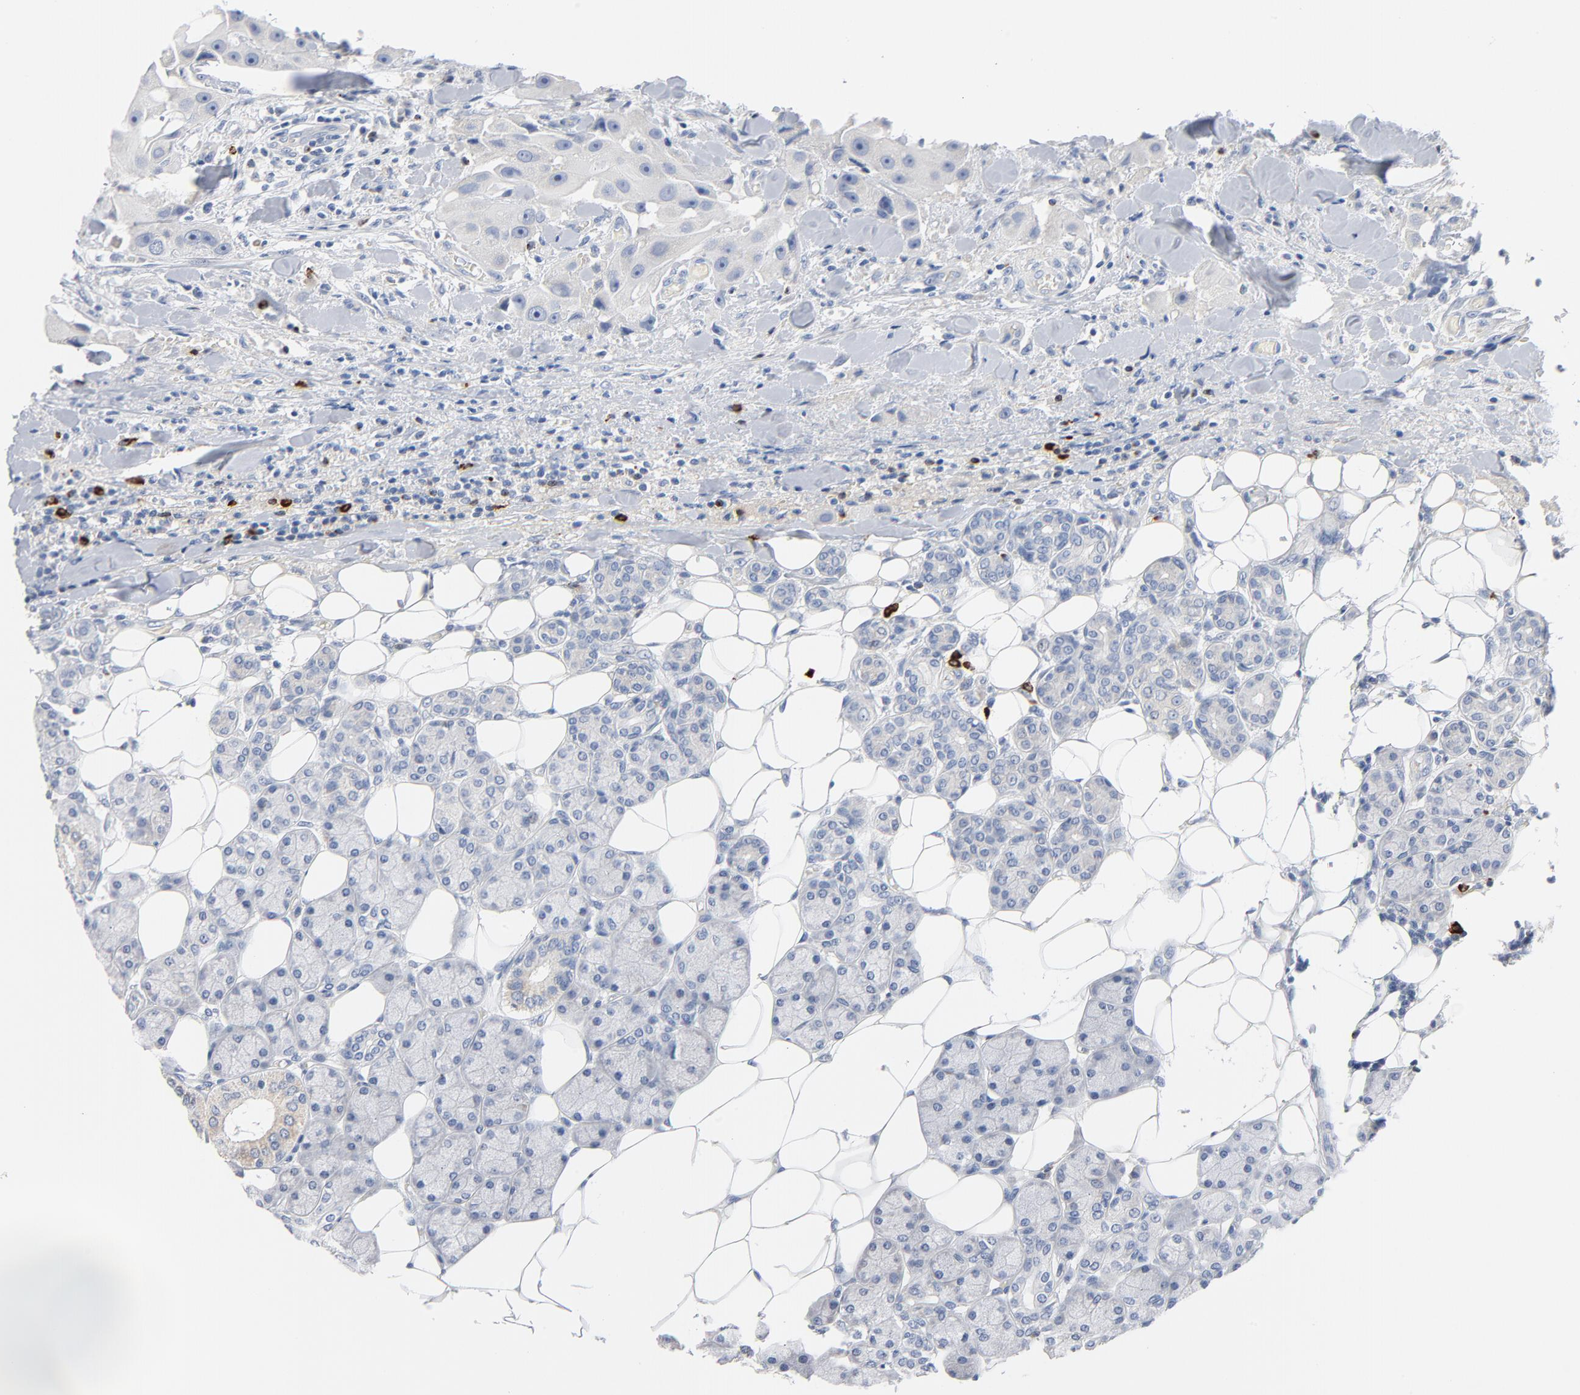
{"staining": {"intensity": "negative", "quantity": "none", "location": "none"}, "tissue": "head and neck cancer", "cell_type": "Tumor cells", "image_type": "cancer", "snomed": [{"axis": "morphology", "description": "Neoplasm, malignant, NOS"}, {"axis": "topography", "description": "Salivary gland"}, {"axis": "topography", "description": "Head-Neck"}], "caption": "This is an IHC micrograph of human head and neck neoplasm (malignant). There is no staining in tumor cells.", "gene": "GZMB", "patient": {"sex": "male", "age": 43}}